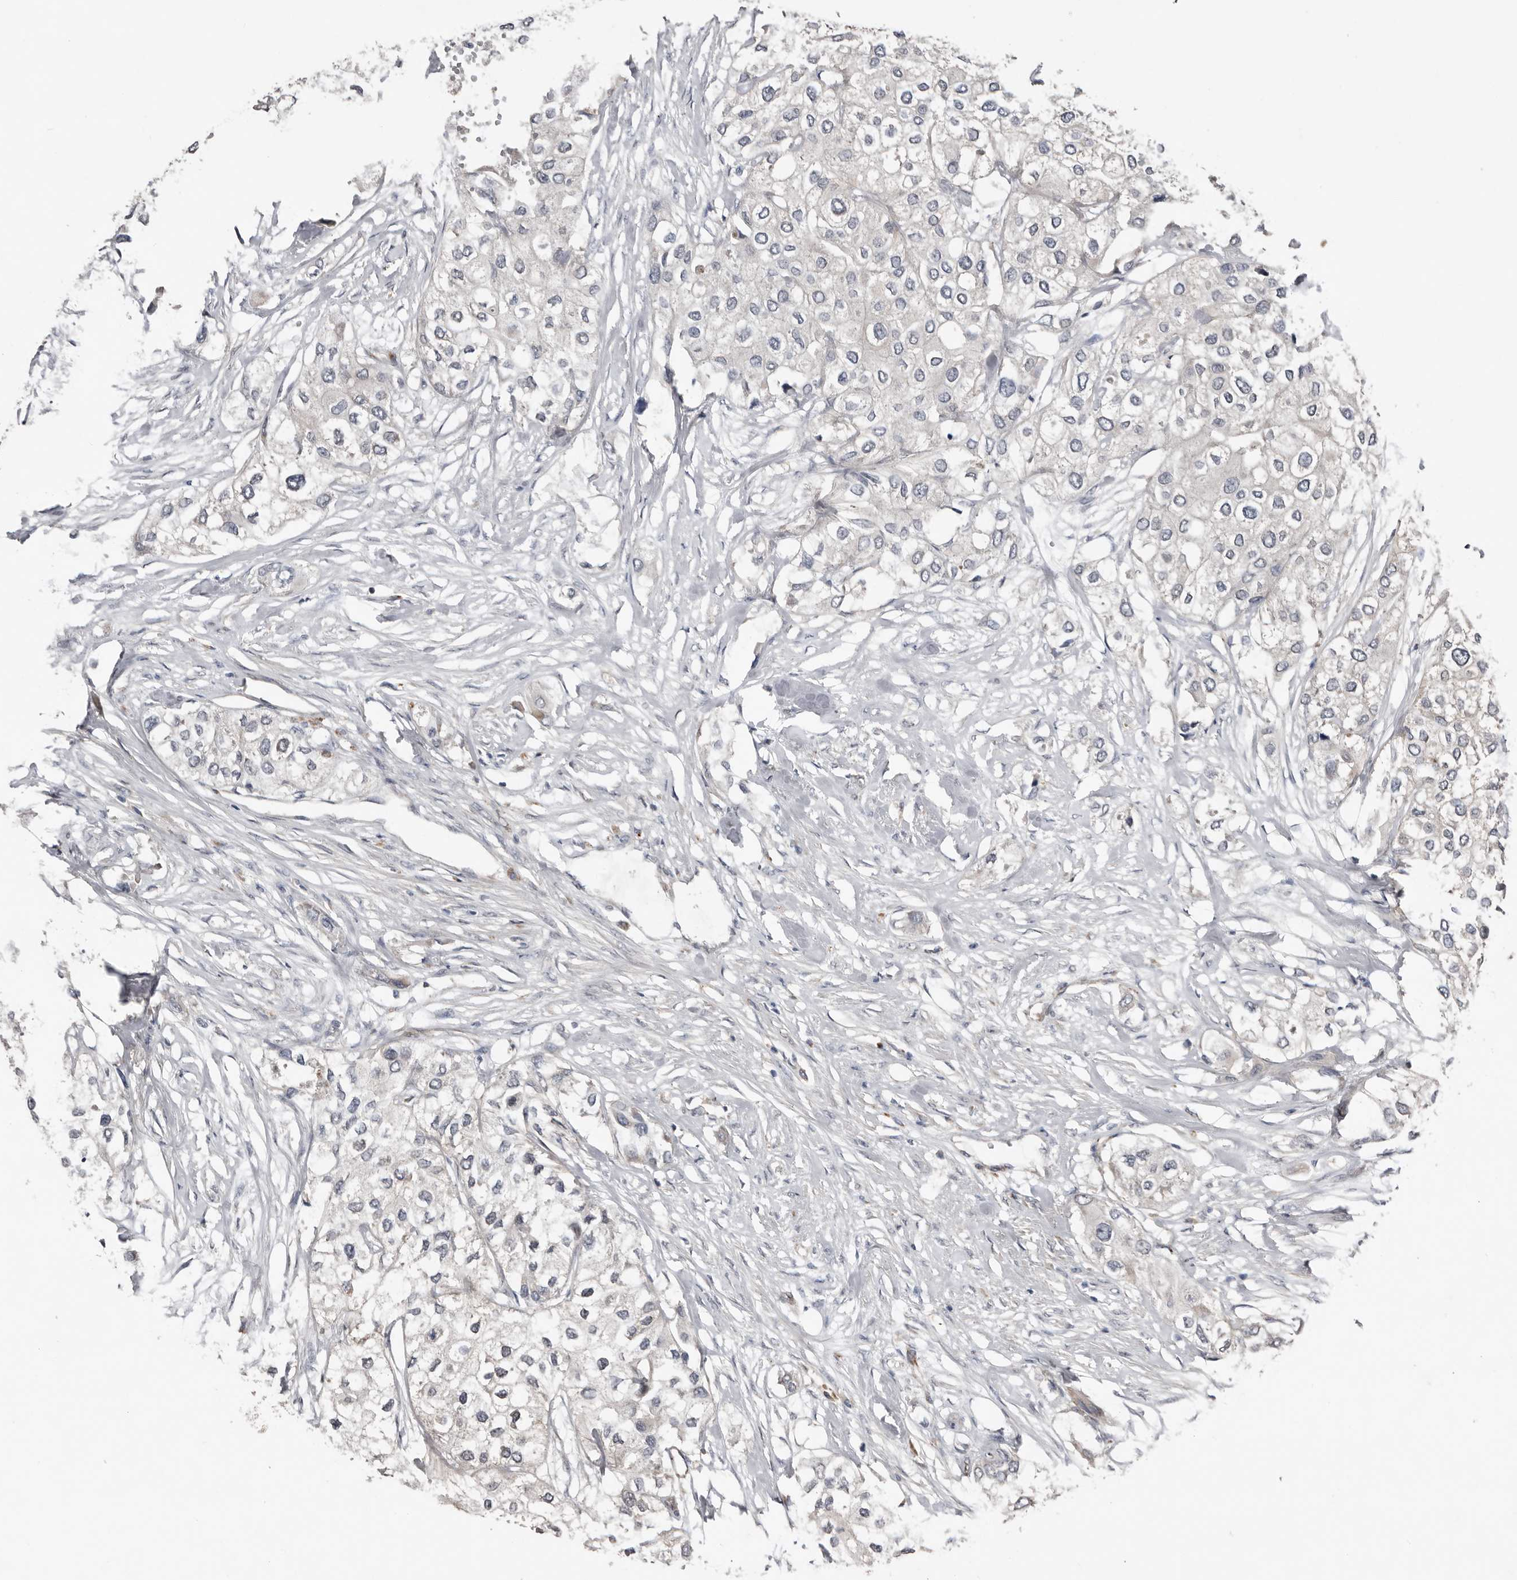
{"staining": {"intensity": "negative", "quantity": "none", "location": "none"}, "tissue": "urothelial cancer", "cell_type": "Tumor cells", "image_type": "cancer", "snomed": [{"axis": "morphology", "description": "Urothelial carcinoma, High grade"}, {"axis": "topography", "description": "Urinary bladder"}], "caption": "Immunohistochemistry photomicrograph of urothelial carcinoma (high-grade) stained for a protein (brown), which demonstrates no positivity in tumor cells. (Immunohistochemistry, brightfield microscopy, high magnification).", "gene": "RANBP17", "patient": {"sex": "male", "age": 64}}